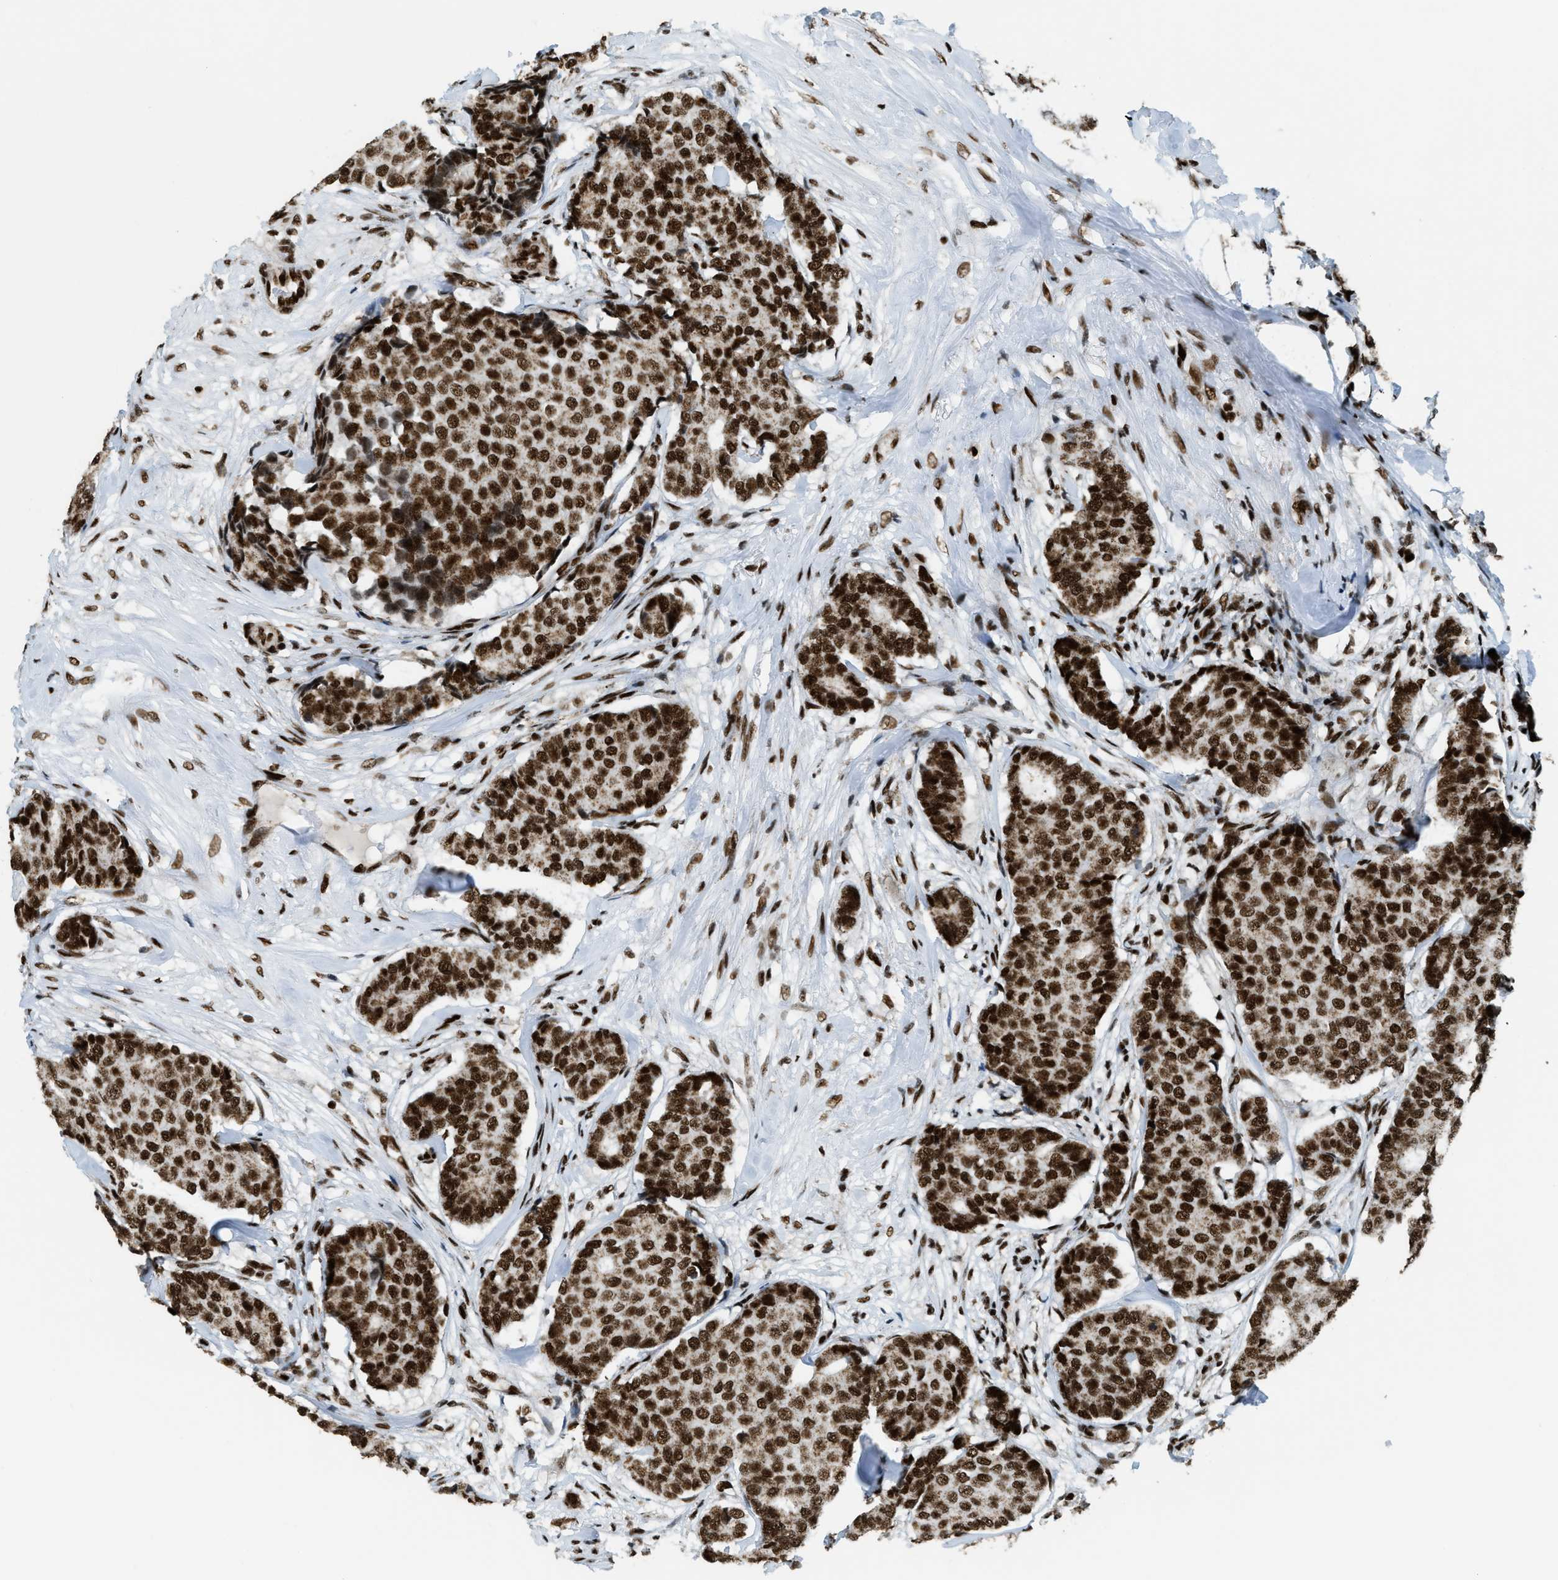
{"staining": {"intensity": "strong", "quantity": ">75%", "location": "cytoplasmic/membranous,nuclear"}, "tissue": "breast cancer", "cell_type": "Tumor cells", "image_type": "cancer", "snomed": [{"axis": "morphology", "description": "Duct carcinoma"}, {"axis": "topography", "description": "Breast"}], "caption": "This is a photomicrograph of IHC staining of breast cancer (invasive ductal carcinoma), which shows strong staining in the cytoplasmic/membranous and nuclear of tumor cells.", "gene": "GABPB1", "patient": {"sex": "female", "age": 75}}